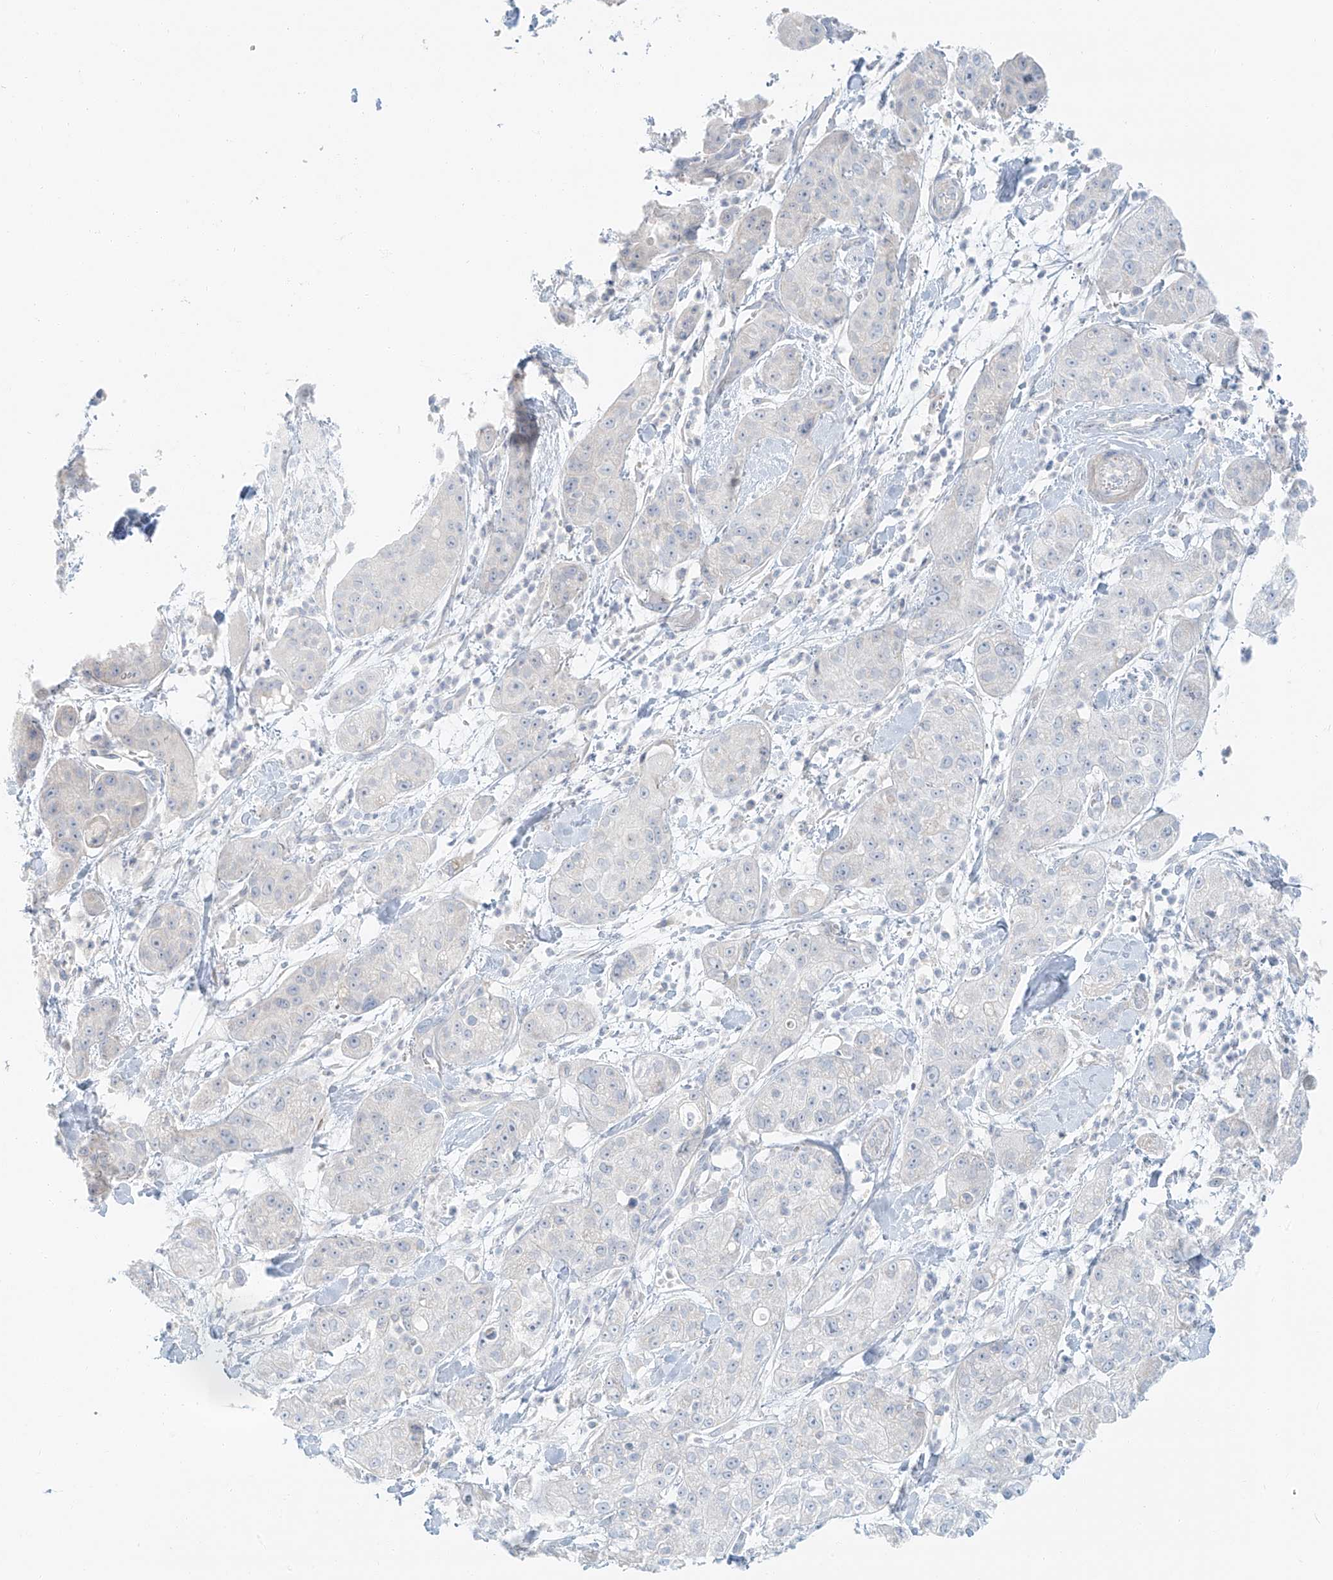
{"staining": {"intensity": "negative", "quantity": "none", "location": "none"}, "tissue": "pancreatic cancer", "cell_type": "Tumor cells", "image_type": "cancer", "snomed": [{"axis": "morphology", "description": "Adenocarcinoma, NOS"}, {"axis": "topography", "description": "Pancreas"}], "caption": "Tumor cells show no significant protein staining in pancreatic adenocarcinoma.", "gene": "PGC", "patient": {"sex": "female", "age": 78}}